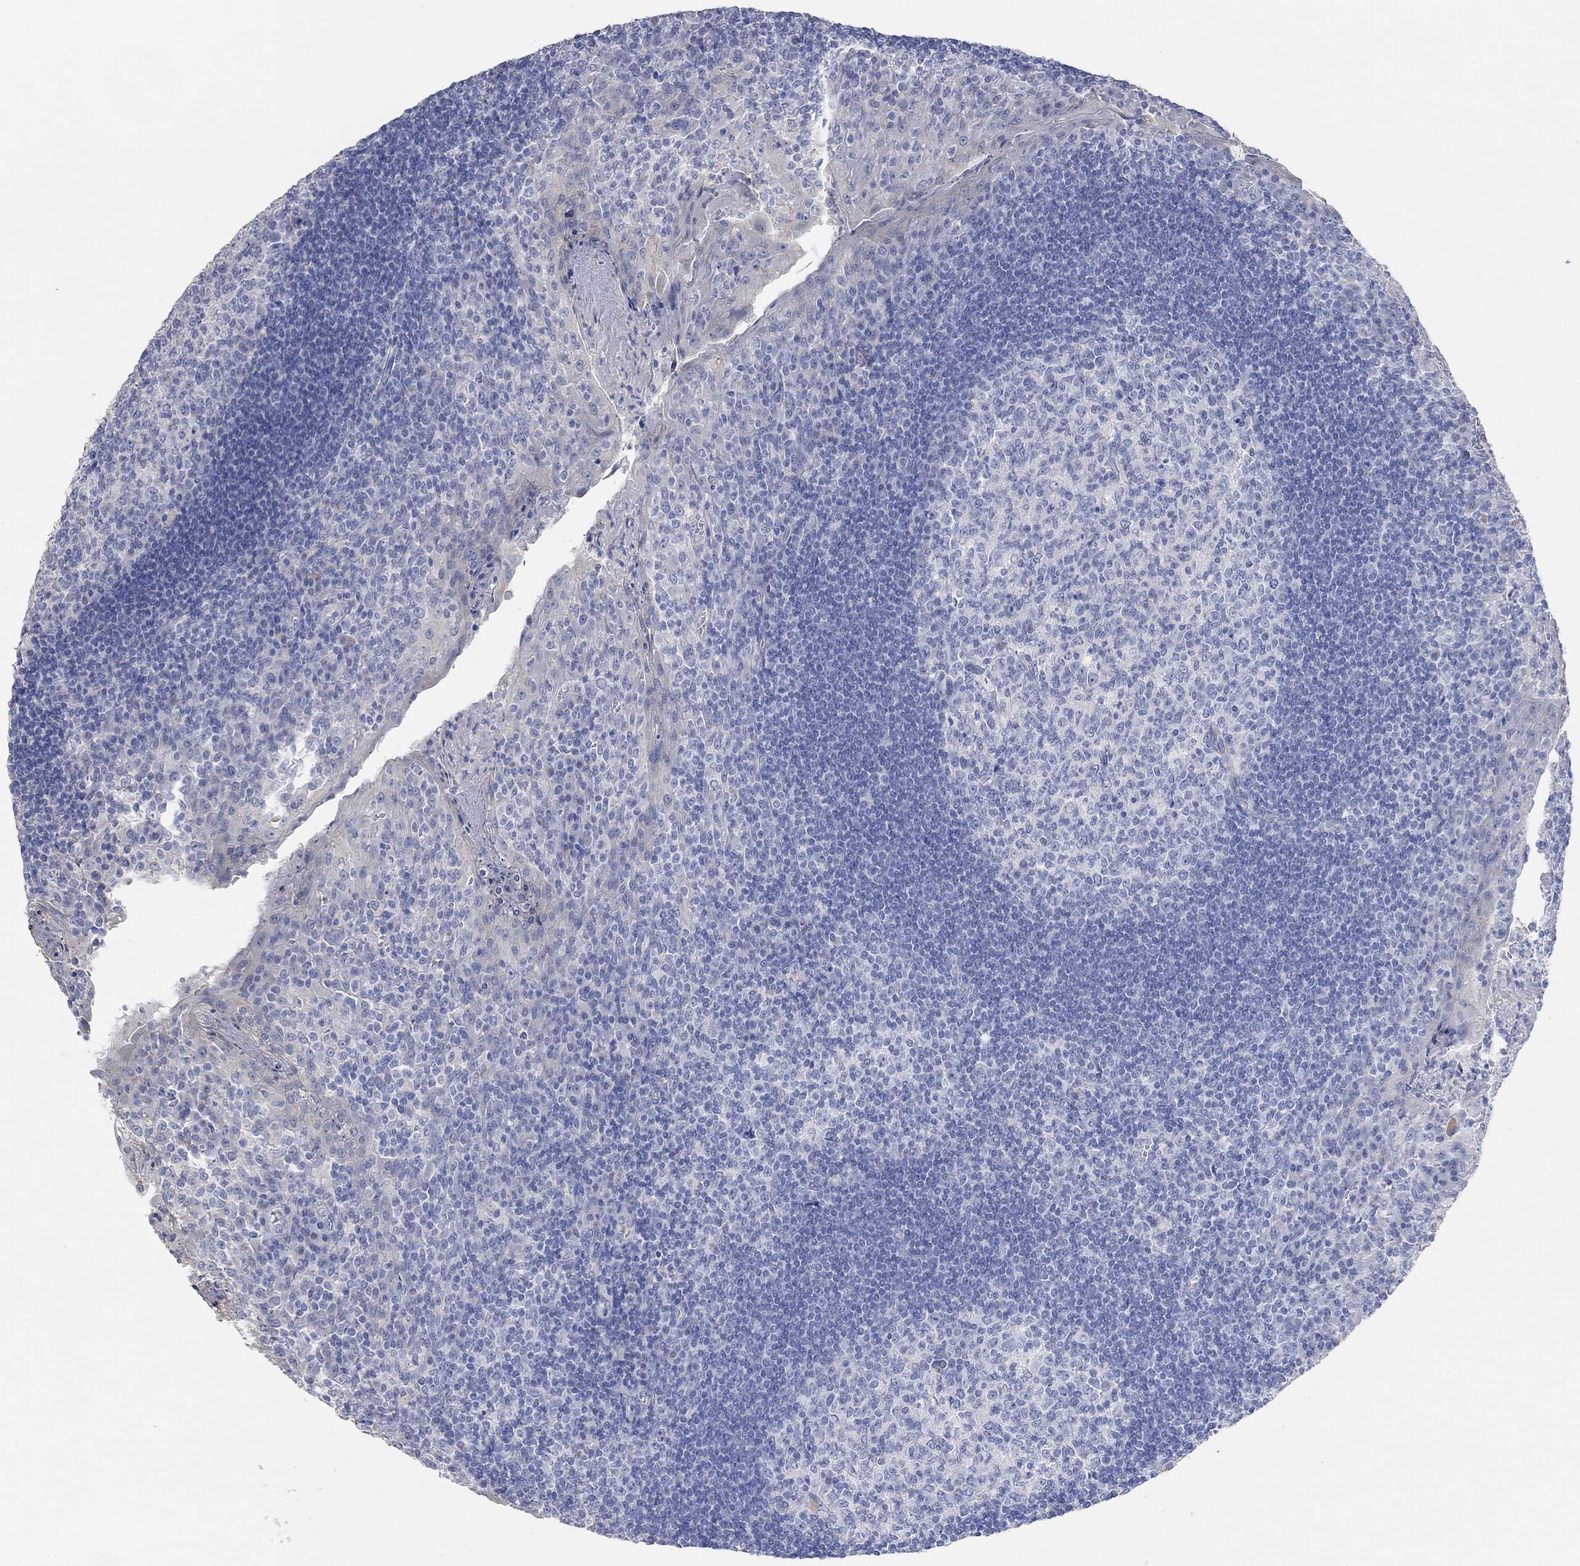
{"staining": {"intensity": "negative", "quantity": "none", "location": "none"}, "tissue": "tonsil", "cell_type": "Germinal center cells", "image_type": "normal", "snomed": [{"axis": "morphology", "description": "Normal tissue, NOS"}, {"axis": "topography", "description": "Tonsil"}], "caption": "This photomicrograph is of unremarkable tonsil stained with immunohistochemistry (IHC) to label a protein in brown with the nuclei are counter-stained blue. There is no expression in germinal center cells.", "gene": "NLRP14", "patient": {"sex": "female", "age": 12}}